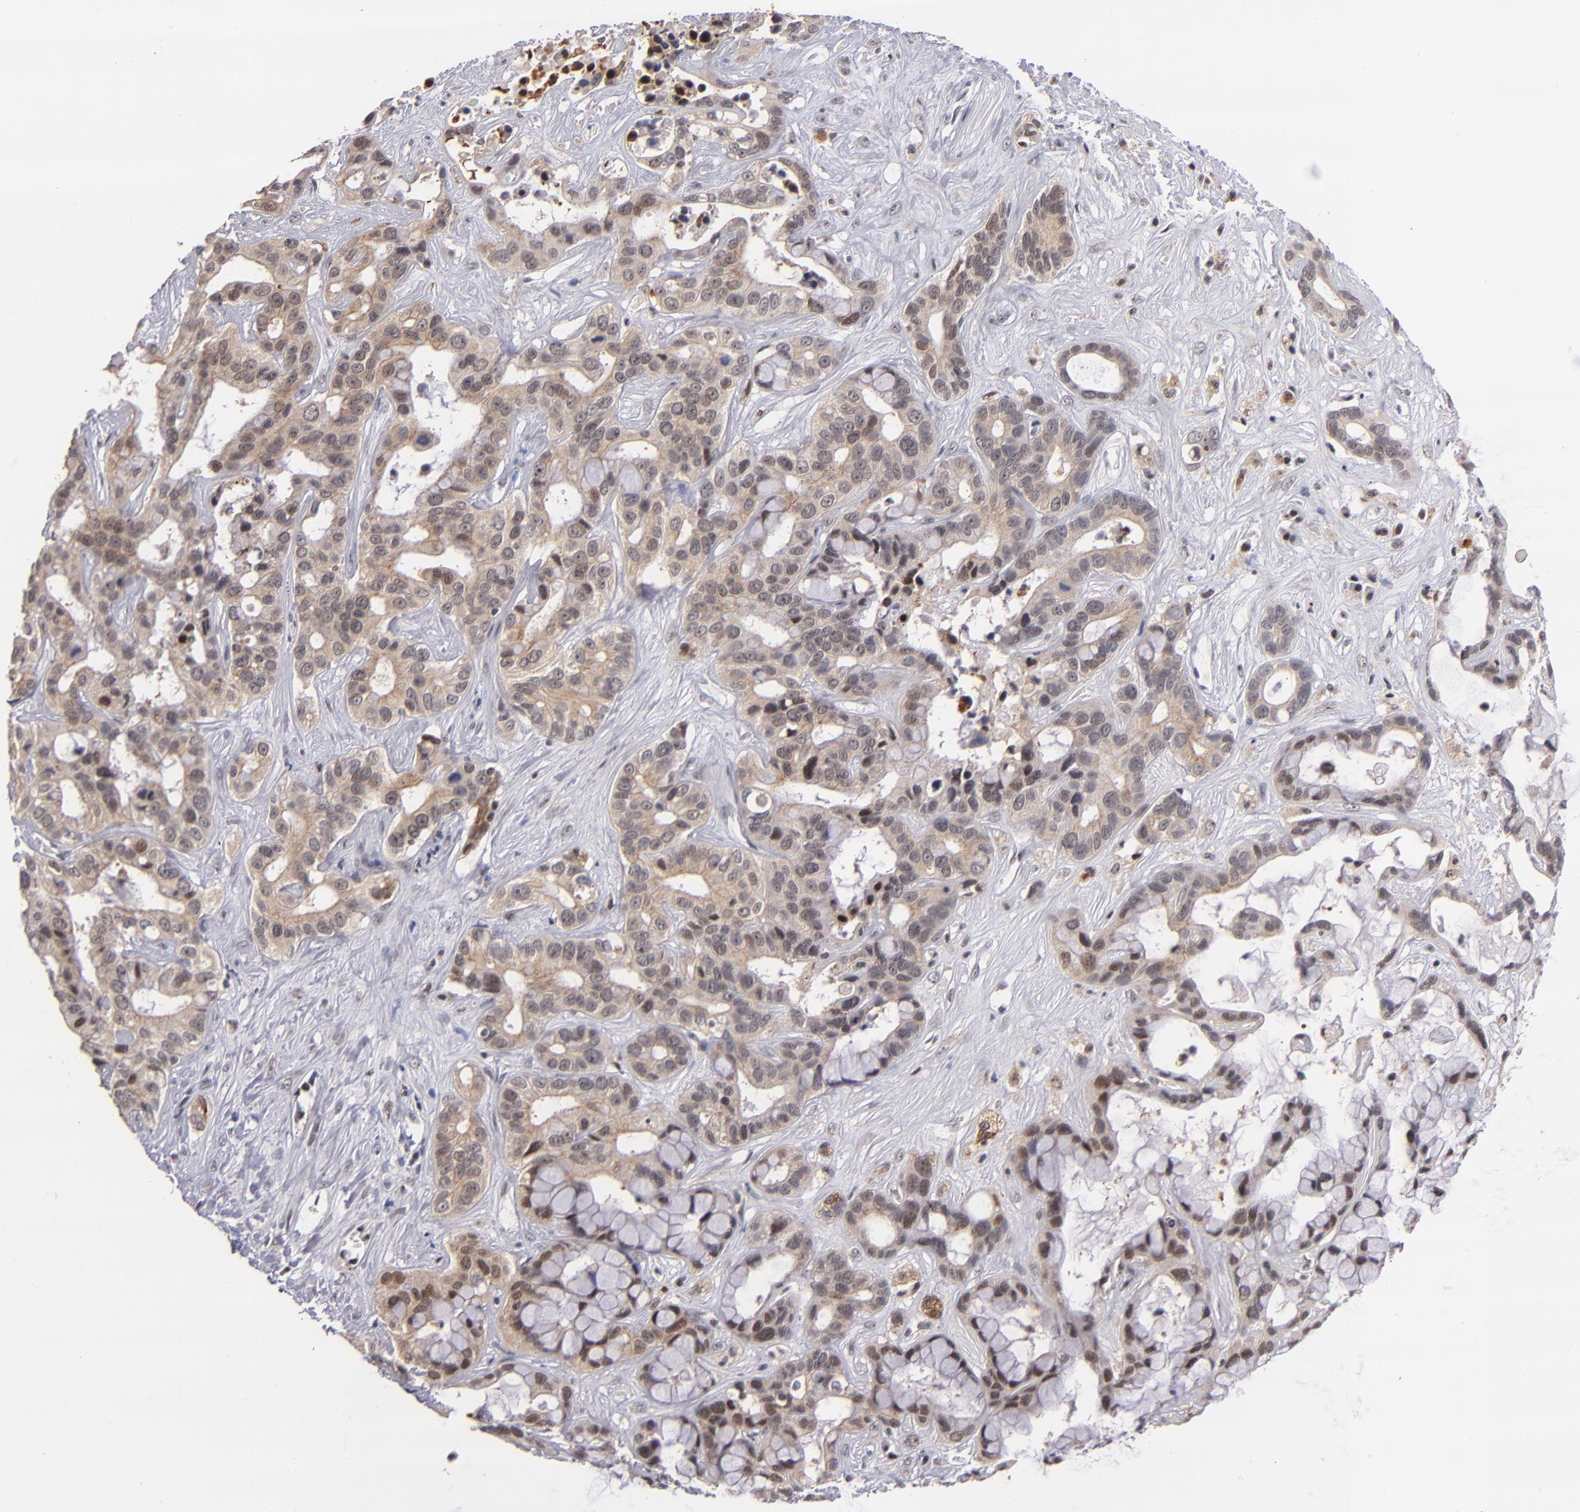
{"staining": {"intensity": "weak", "quantity": ">75%", "location": "cytoplasmic/membranous,nuclear"}, "tissue": "liver cancer", "cell_type": "Tumor cells", "image_type": "cancer", "snomed": [{"axis": "morphology", "description": "Cholangiocarcinoma"}, {"axis": "topography", "description": "Liver"}], "caption": "Tumor cells show low levels of weak cytoplasmic/membranous and nuclear staining in approximately >75% of cells in human liver cancer (cholangiocarcinoma). (DAB = brown stain, brightfield microscopy at high magnification).", "gene": "PCNX4", "patient": {"sex": "female", "age": 65}}